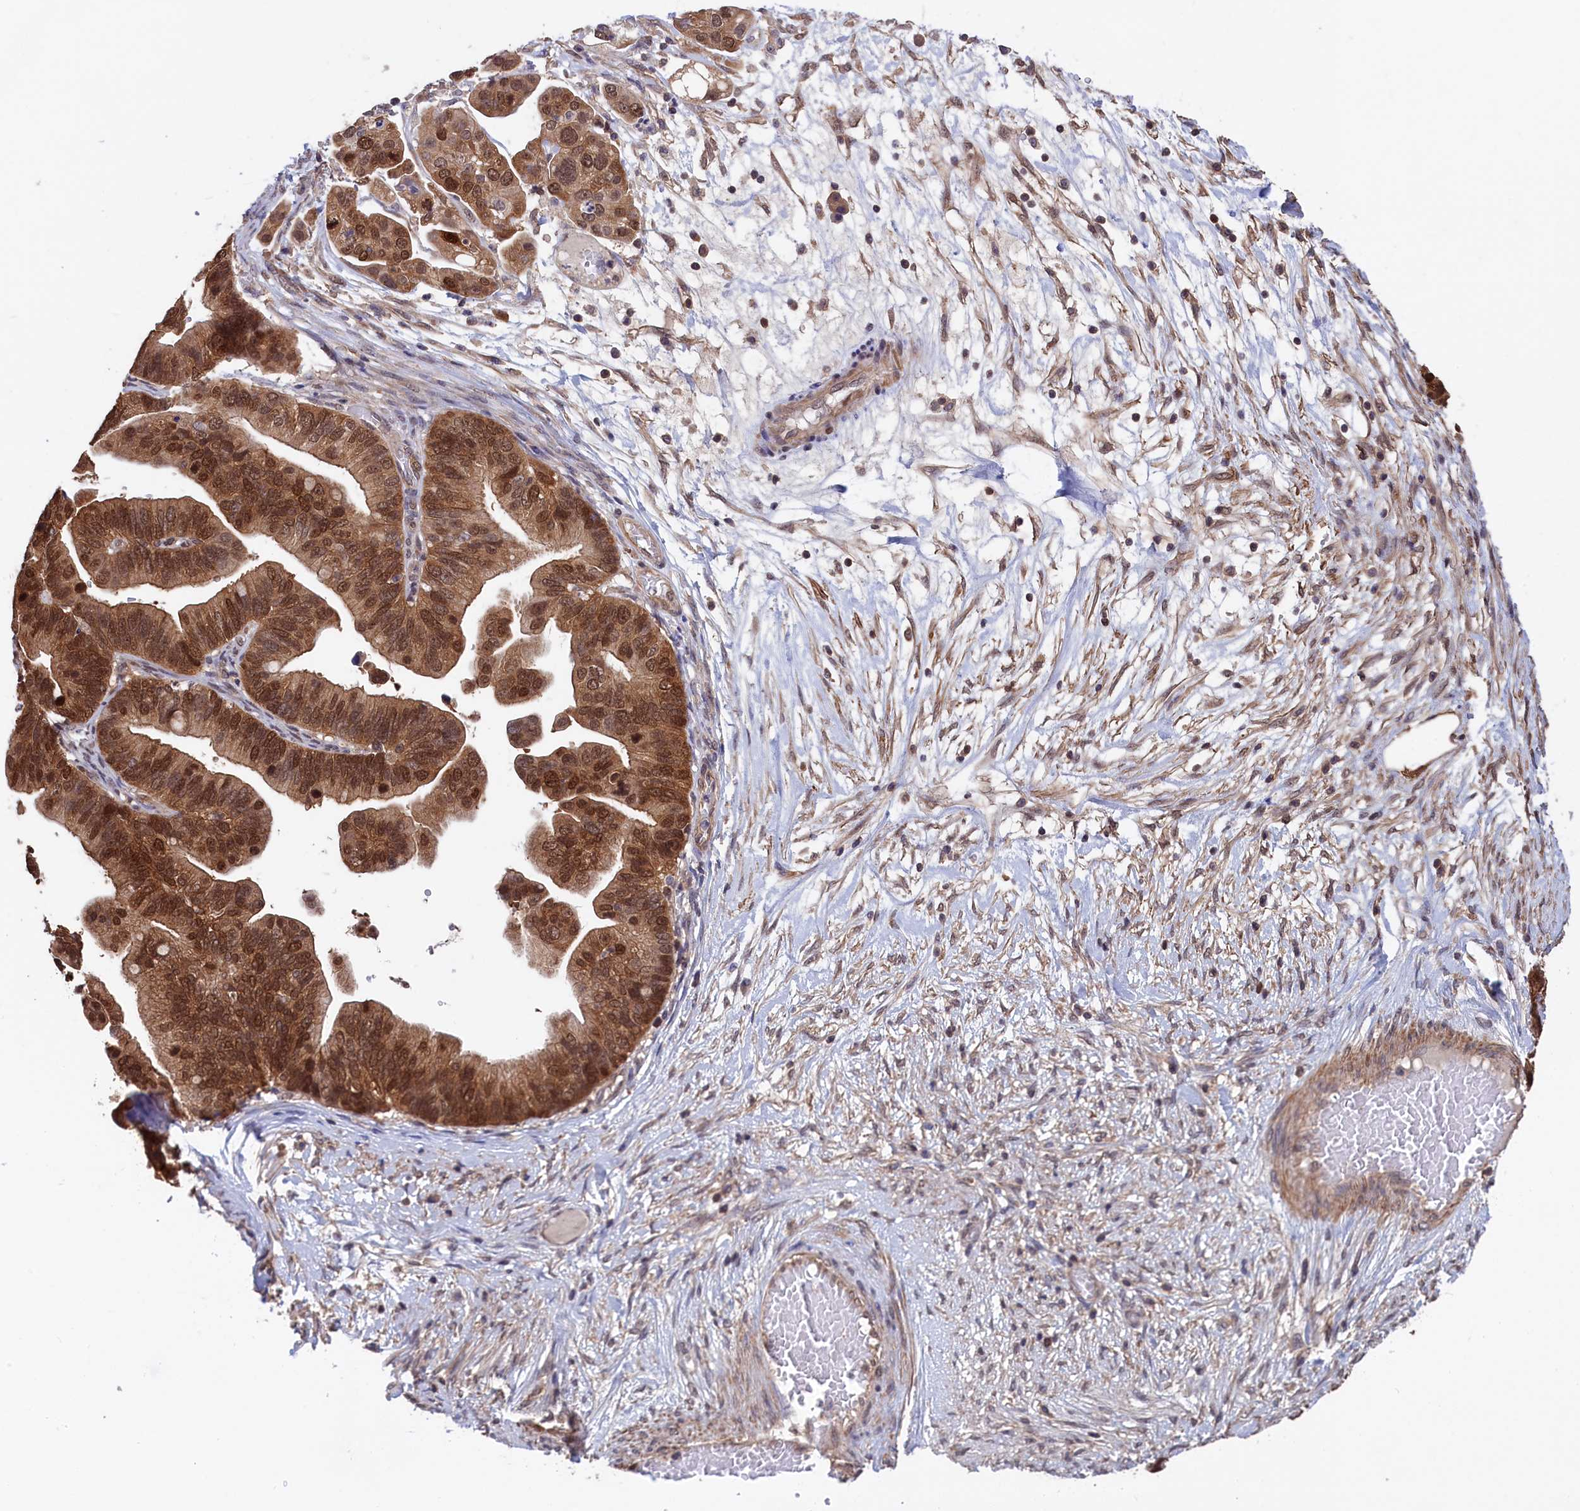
{"staining": {"intensity": "moderate", "quantity": ">75%", "location": "cytoplasmic/membranous,nuclear"}, "tissue": "ovarian cancer", "cell_type": "Tumor cells", "image_type": "cancer", "snomed": [{"axis": "morphology", "description": "Cystadenocarcinoma, serous, NOS"}, {"axis": "topography", "description": "Ovary"}], "caption": "DAB (3,3'-diaminobenzidine) immunohistochemical staining of human ovarian cancer (serous cystadenocarcinoma) exhibits moderate cytoplasmic/membranous and nuclear protein staining in approximately >75% of tumor cells.", "gene": "JPT2", "patient": {"sex": "female", "age": 56}}